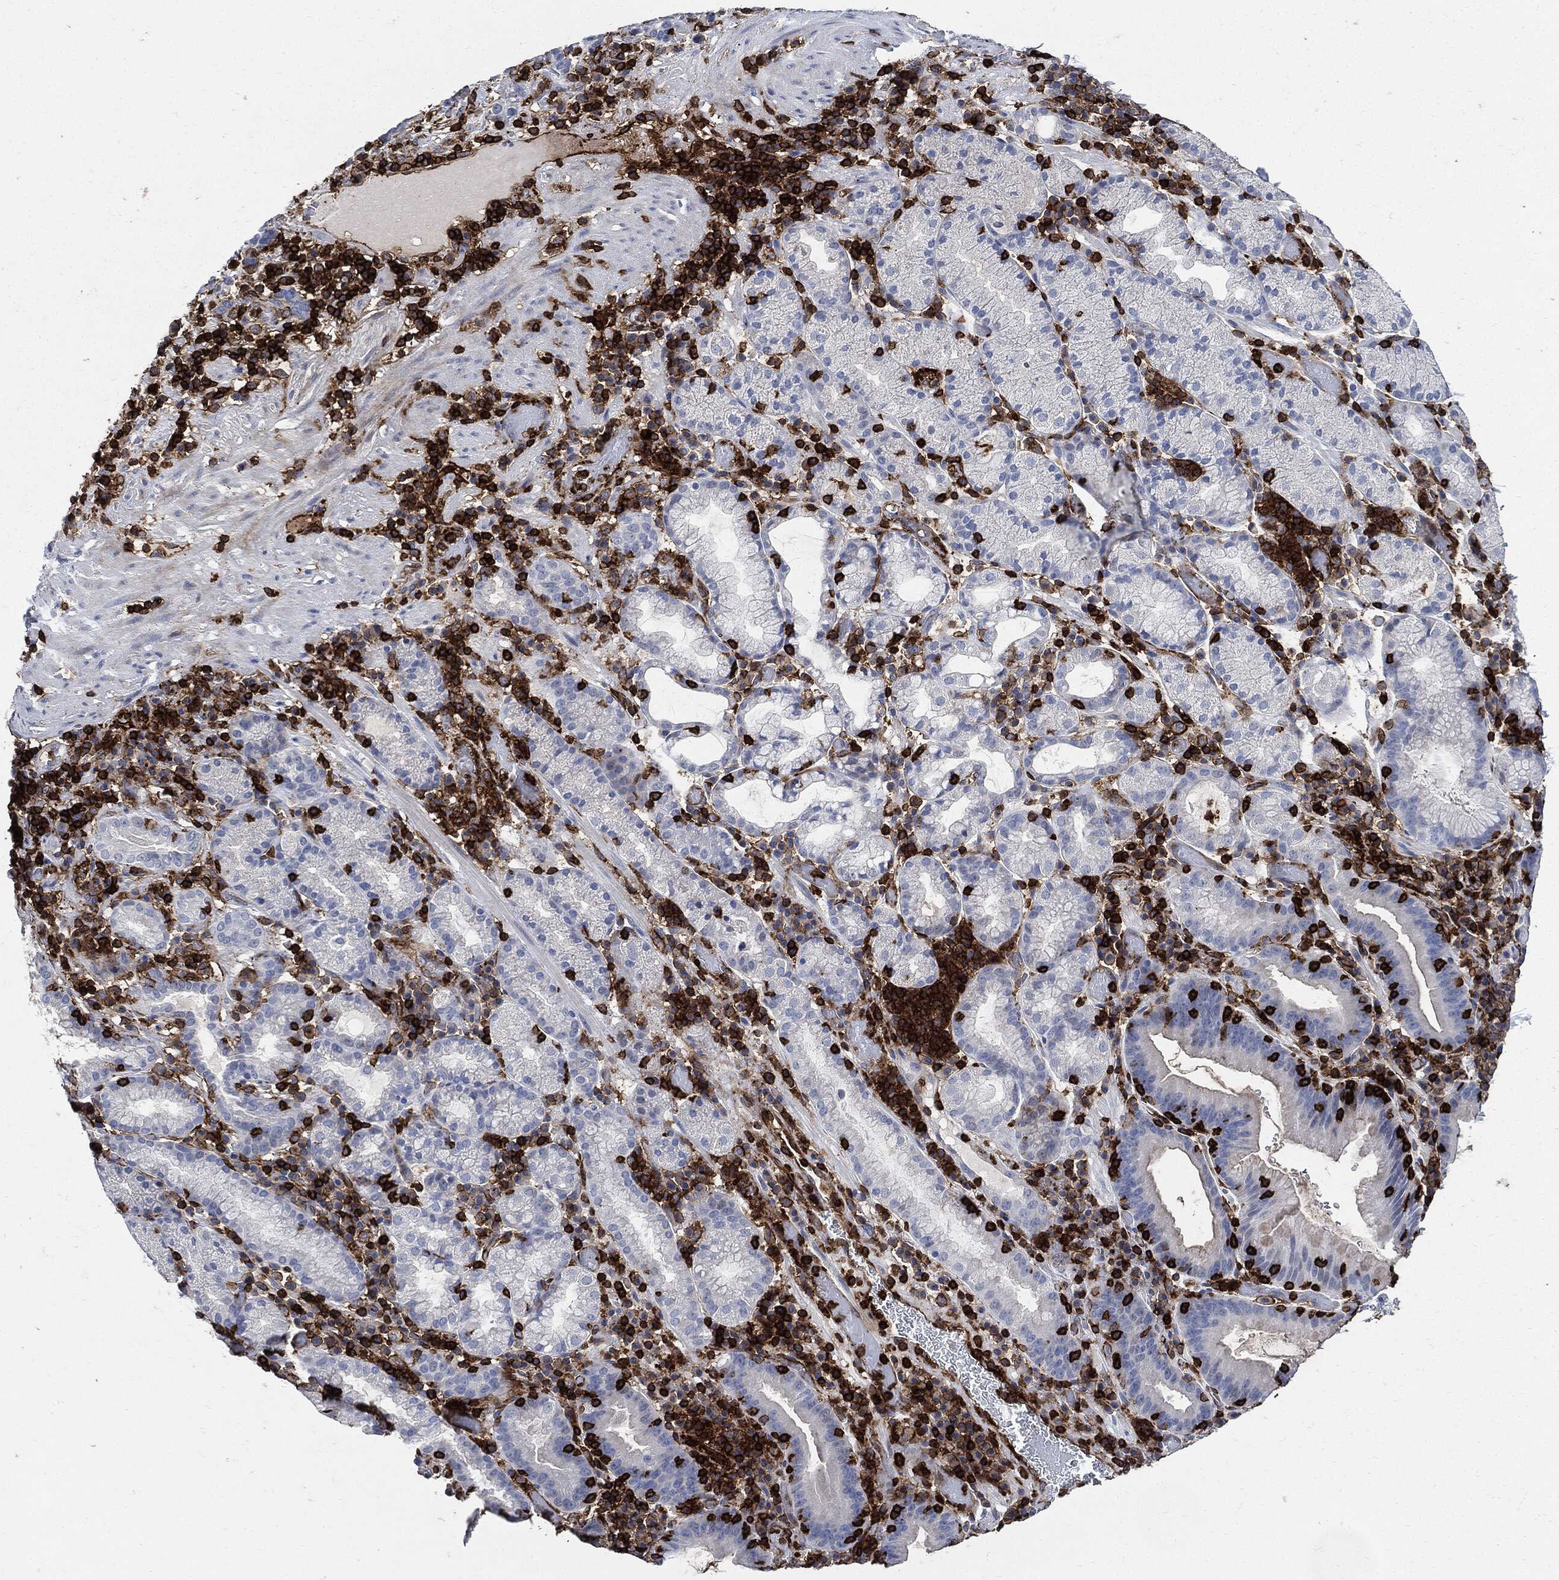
{"staining": {"intensity": "negative", "quantity": "none", "location": "none"}, "tissue": "stomach cancer", "cell_type": "Tumor cells", "image_type": "cancer", "snomed": [{"axis": "morphology", "description": "Adenocarcinoma, NOS"}, {"axis": "topography", "description": "Stomach"}], "caption": "IHC image of human stomach cancer stained for a protein (brown), which reveals no staining in tumor cells.", "gene": "PTPRC", "patient": {"sex": "male", "age": 79}}